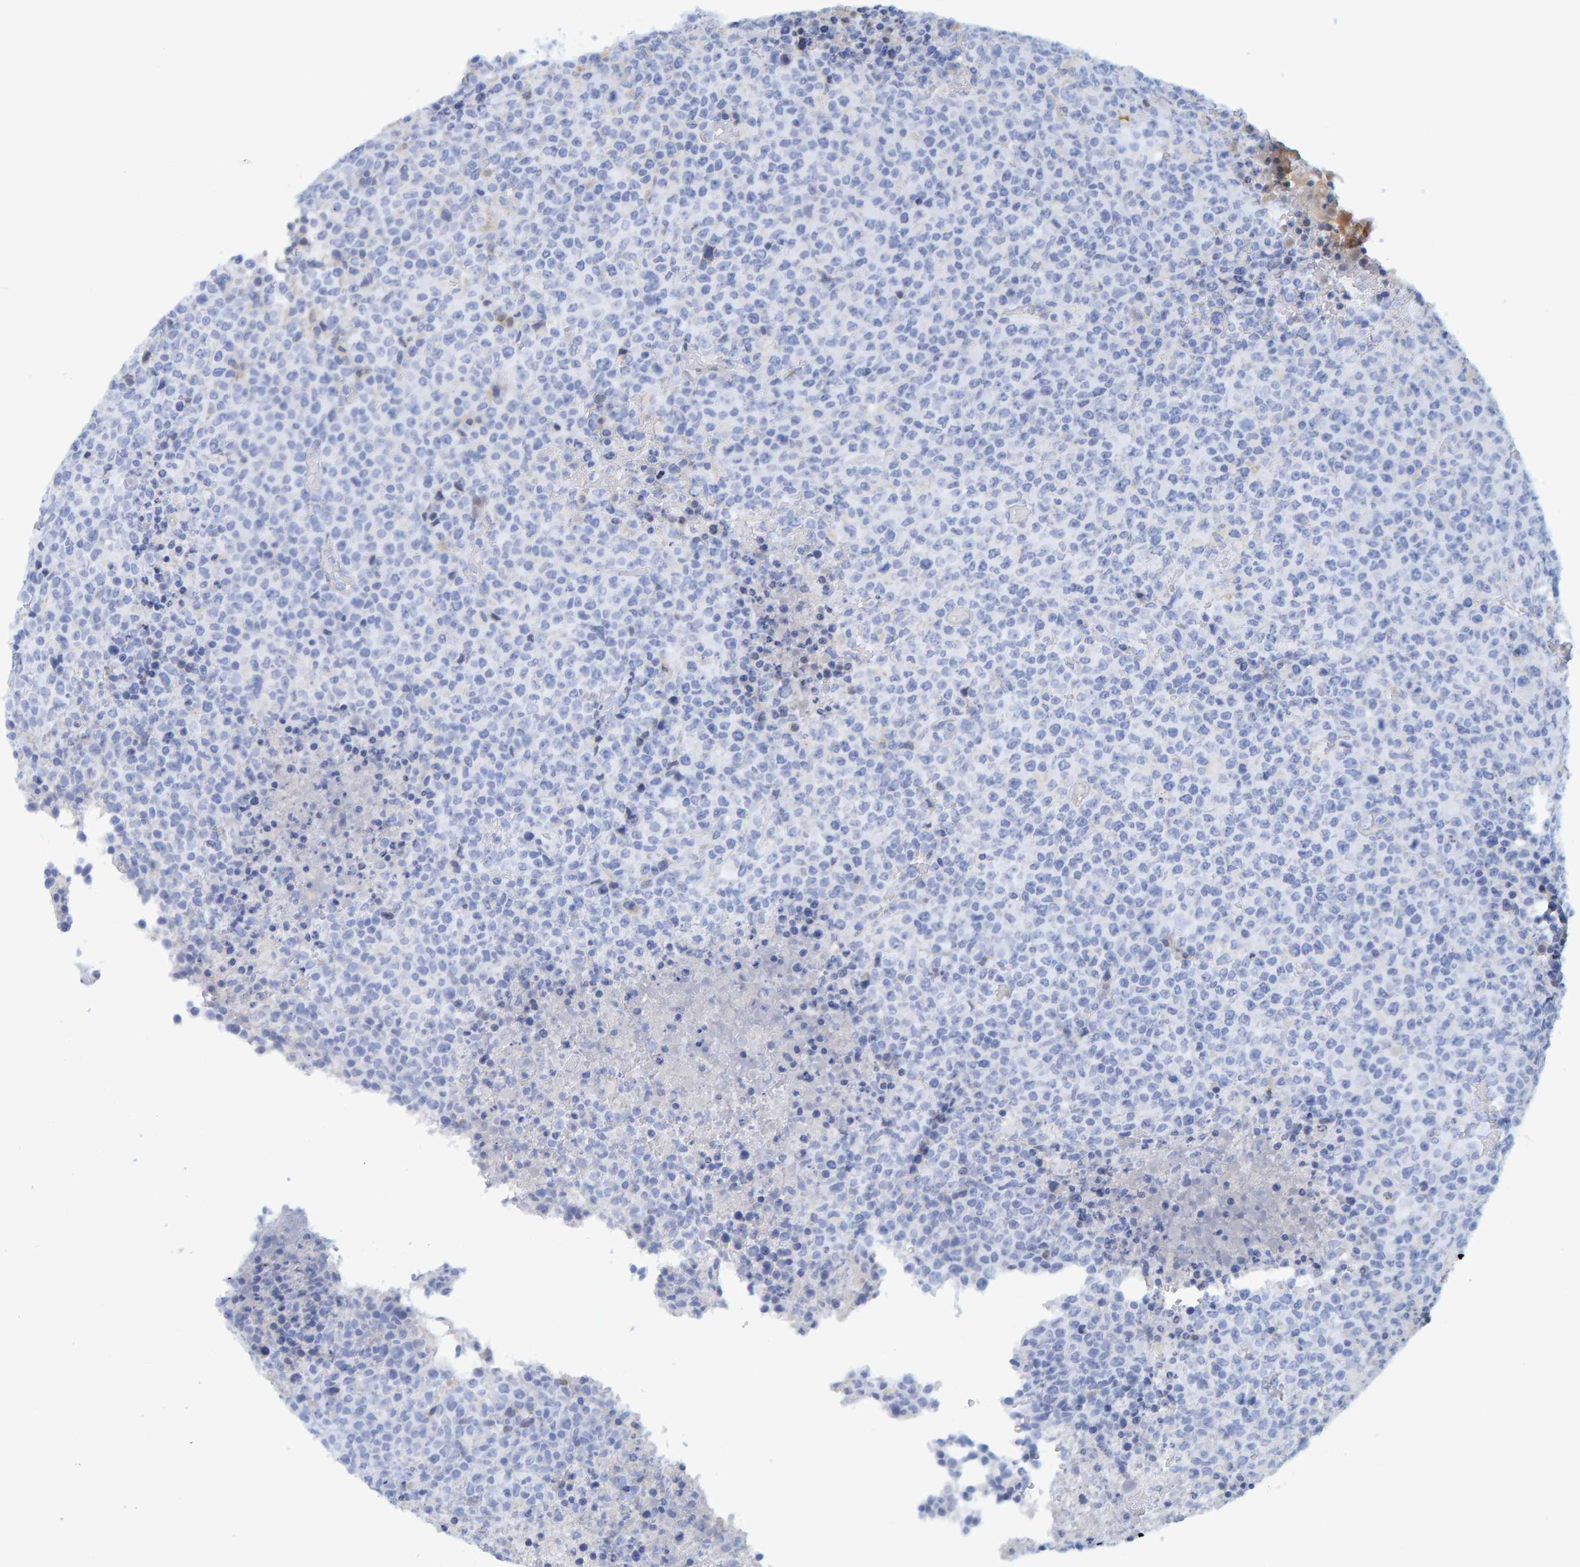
{"staining": {"intensity": "negative", "quantity": "none", "location": "none"}, "tissue": "lymphoma", "cell_type": "Tumor cells", "image_type": "cancer", "snomed": [{"axis": "morphology", "description": "Malignant lymphoma, non-Hodgkin's type, High grade"}, {"axis": "topography", "description": "Lymph node"}], "caption": "Immunohistochemistry (IHC) histopathology image of neoplastic tissue: lymphoma stained with DAB (3,3'-diaminobenzidine) reveals no significant protein positivity in tumor cells.", "gene": "SFTPC", "patient": {"sex": "male", "age": 13}}